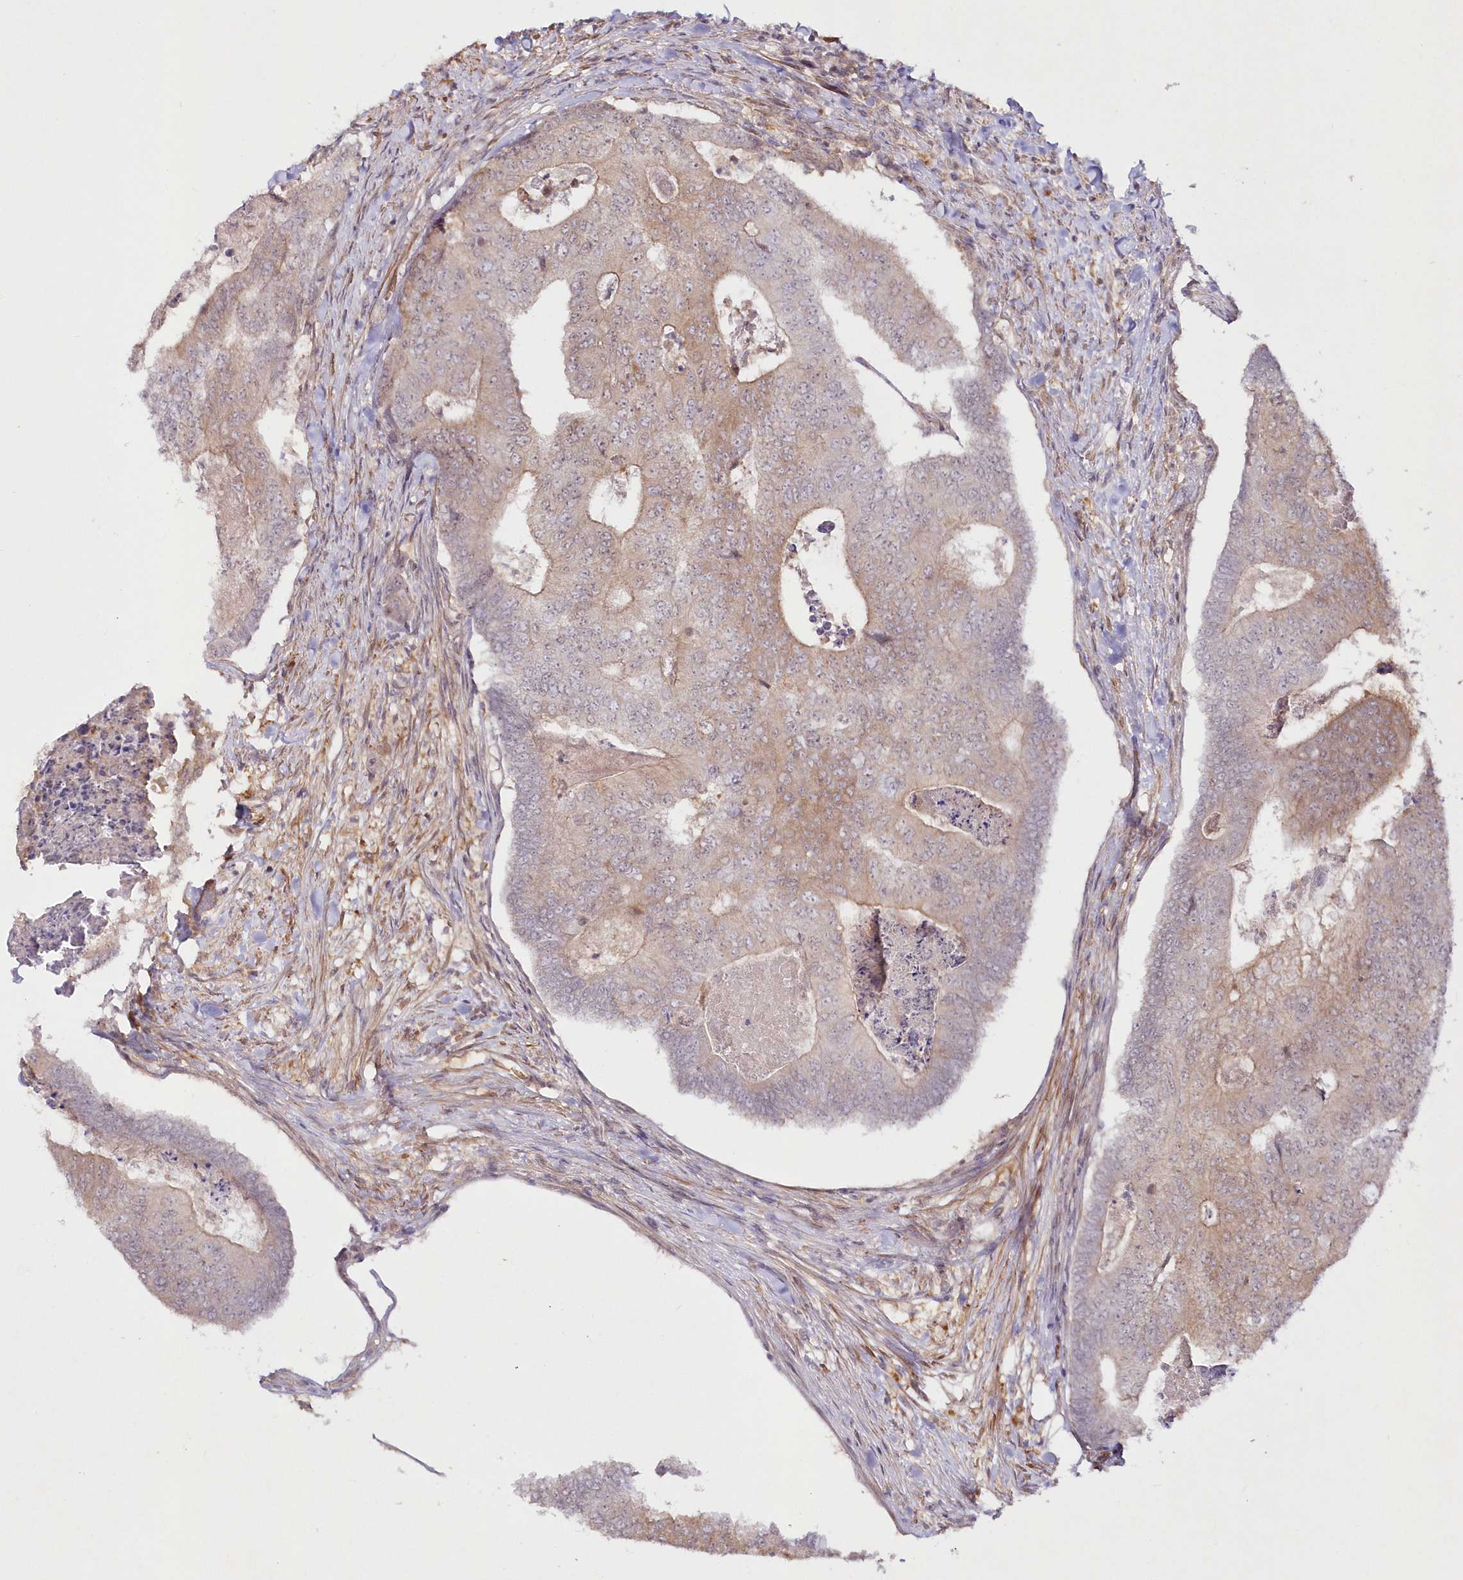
{"staining": {"intensity": "weak", "quantity": "25%-75%", "location": "cytoplasmic/membranous"}, "tissue": "colorectal cancer", "cell_type": "Tumor cells", "image_type": "cancer", "snomed": [{"axis": "morphology", "description": "Adenocarcinoma, NOS"}, {"axis": "topography", "description": "Colon"}], "caption": "Protein analysis of colorectal cancer tissue displays weak cytoplasmic/membranous expression in about 25%-75% of tumor cells. (IHC, brightfield microscopy, high magnification).", "gene": "IPMK", "patient": {"sex": "female", "age": 67}}